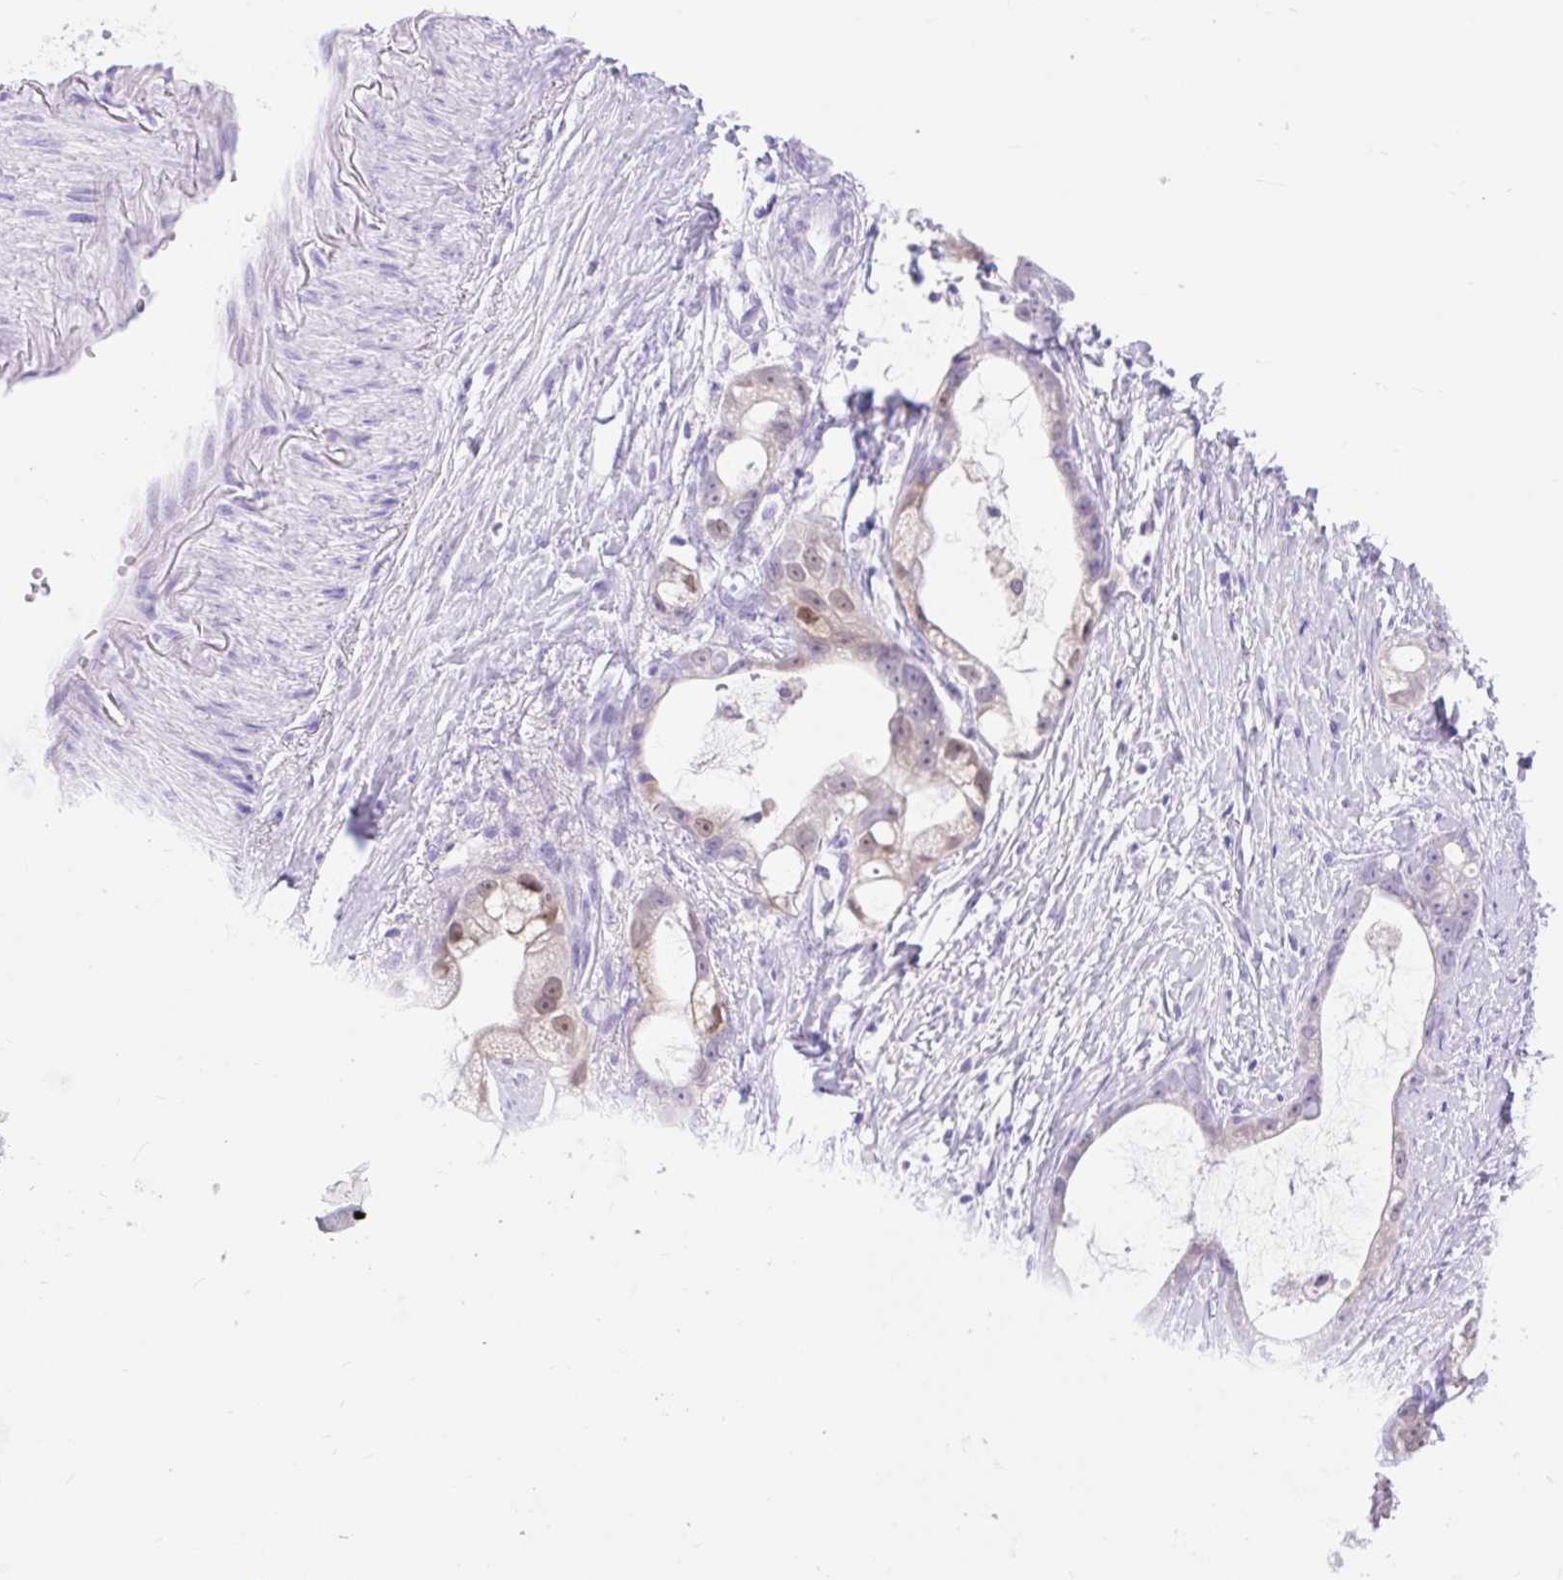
{"staining": {"intensity": "weak", "quantity": "<25%", "location": "nuclear"}, "tissue": "stomach cancer", "cell_type": "Tumor cells", "image_type": "cancer", "snomed": [{"axis": "morphology", "description": "Adenocarcinoma, NOS"}, {"axis": "topography", "description": "Stomach"}], "caption": "Micrograph shows no protein staining in tumor cells of adenocarcinoma (stomach) tissue.", "gene": "SLC25A40", "patient": {"sex": "male", "age": 55}}